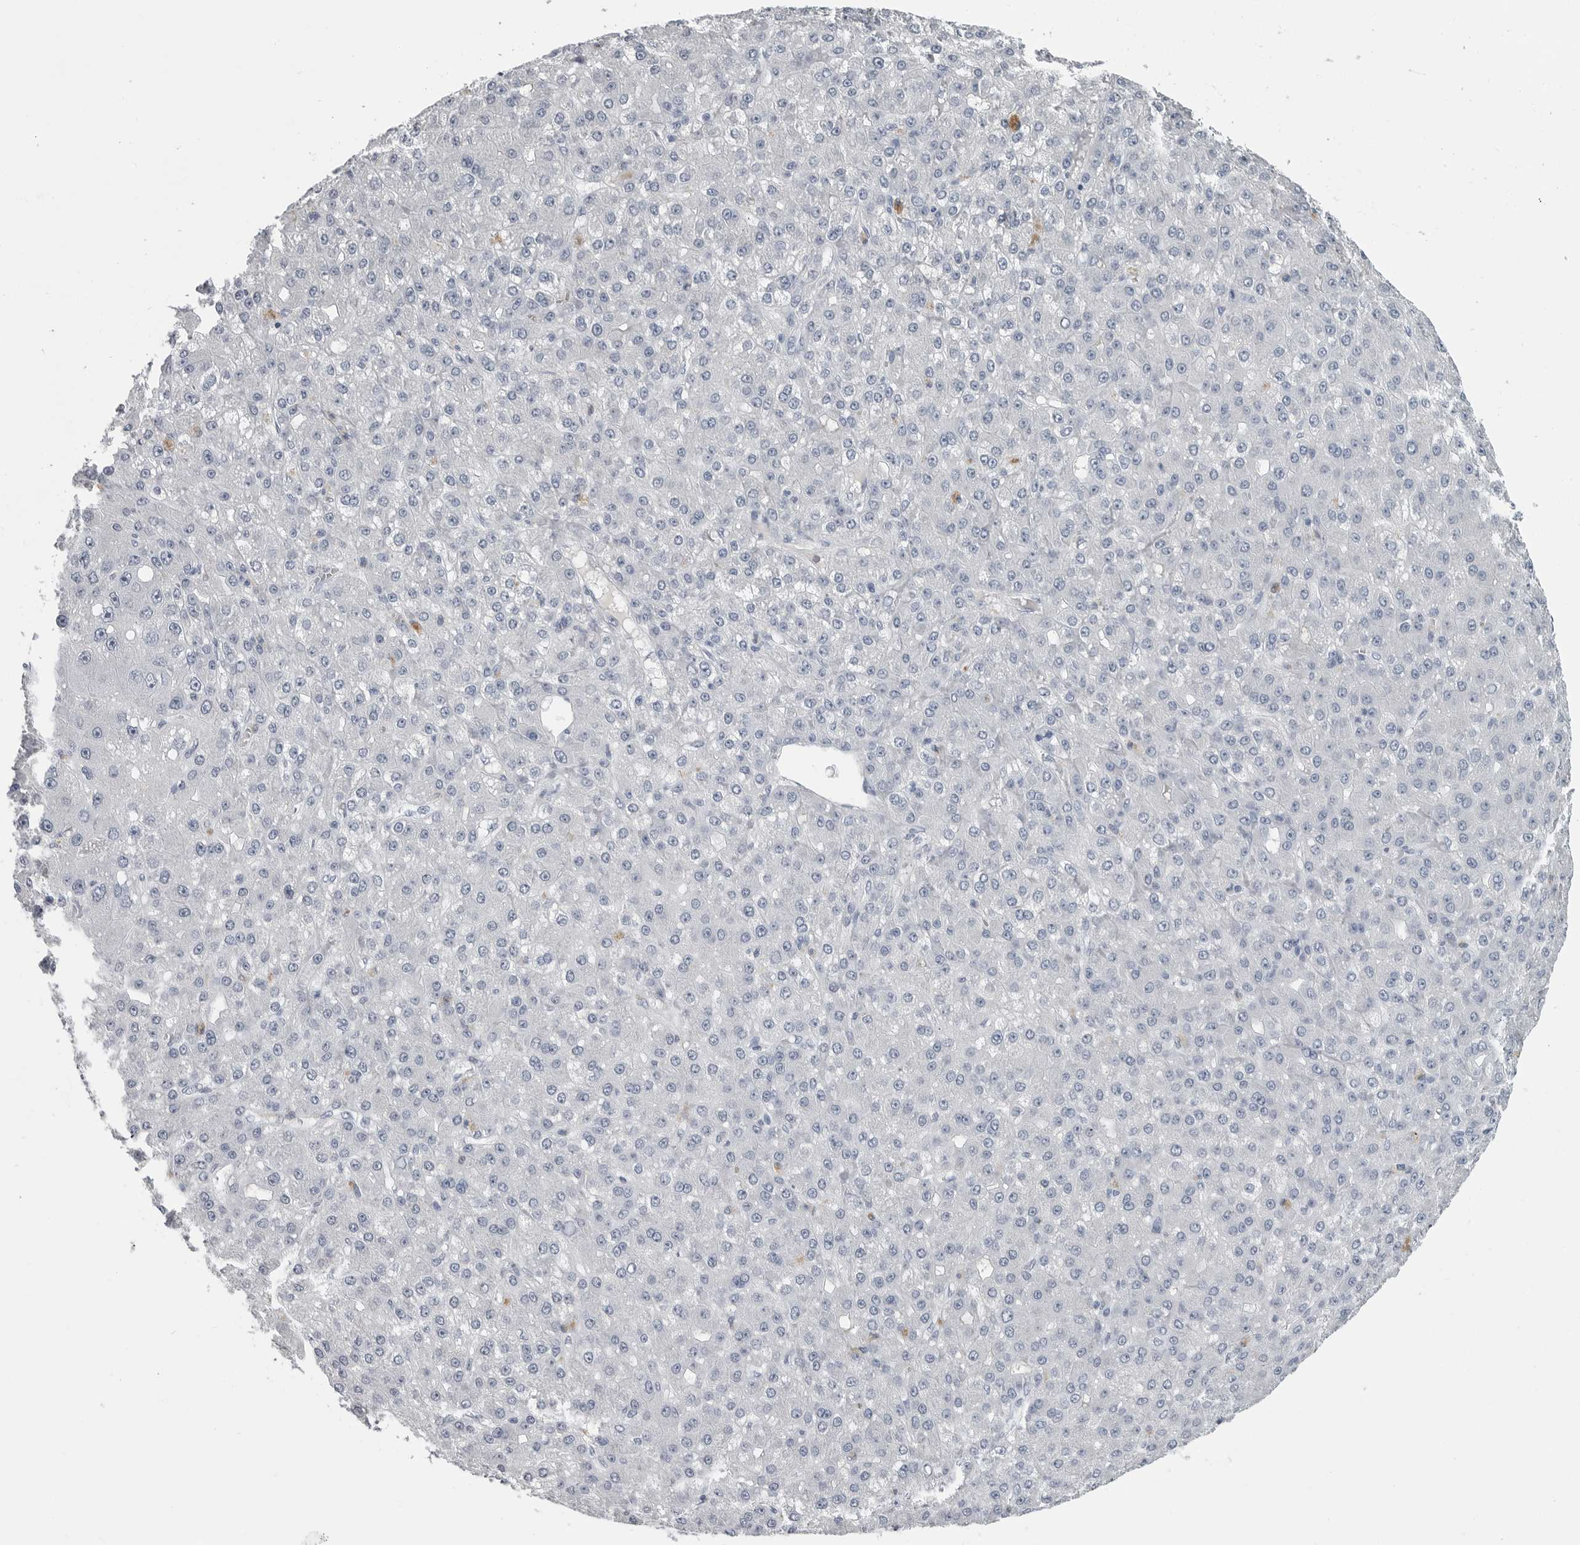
{"staining": {"intensity": "negative", "quantity": "none", "location": "none"}, "tissue": "liver cancer", "cell_type": "Tumor cells", "image_type": "cancer", "snomed": [{"axis": "morphology", "description": "Carcinoma, Hepatocellular, NOS"}, {"axis": "topography", "description": "Liver"}], "caption": "This is a image of immunohistochemistry staining of liver cancer (hepatocellular carcinoma), which shows no expression in tumor cells.", "gene": "AMPD1", "patient": {"sex": "male", "age": 67}}